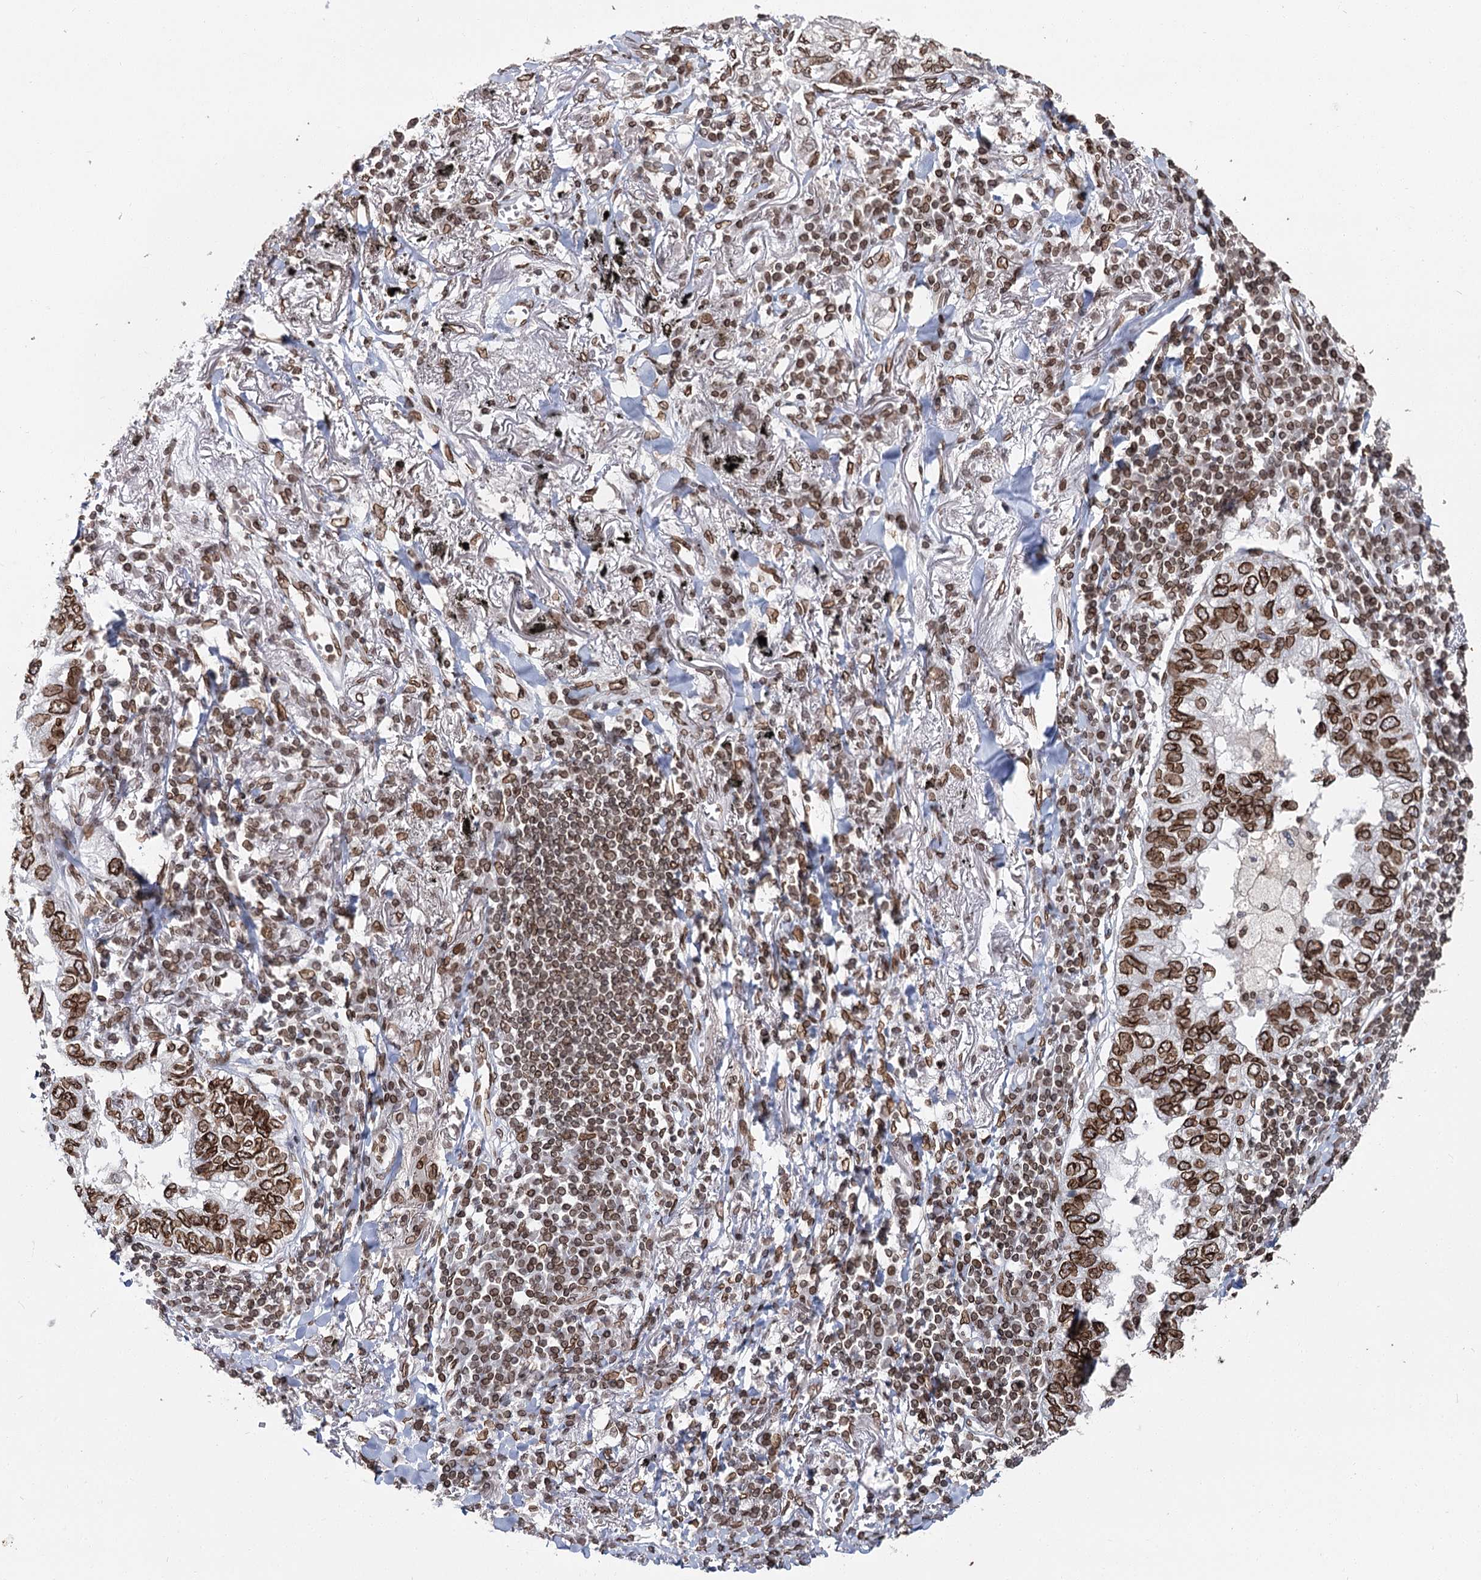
{"staining": {"intensity": "strong", "quantity": ">75%", "location": "cytoplasmic/membranous,nuclear"}, "tissue": "lung cancer", "cell_type": "Tumor cells", "image_type": "cancer", "snomed": [{"axis": "morphology", "description": "Adenocarcinoma, NOS"}, {"axis": "topography", "description": "Lung"}], "caption": "Human lung cancer (adenocarcinoma) stained with a brown dye shows strong cytoplasmic/membranous and nuclear positive positivity in approximately >75% of tumor cells.", "gene": "KIAA0930", "patient": {"sex": "male", "age": 65}}